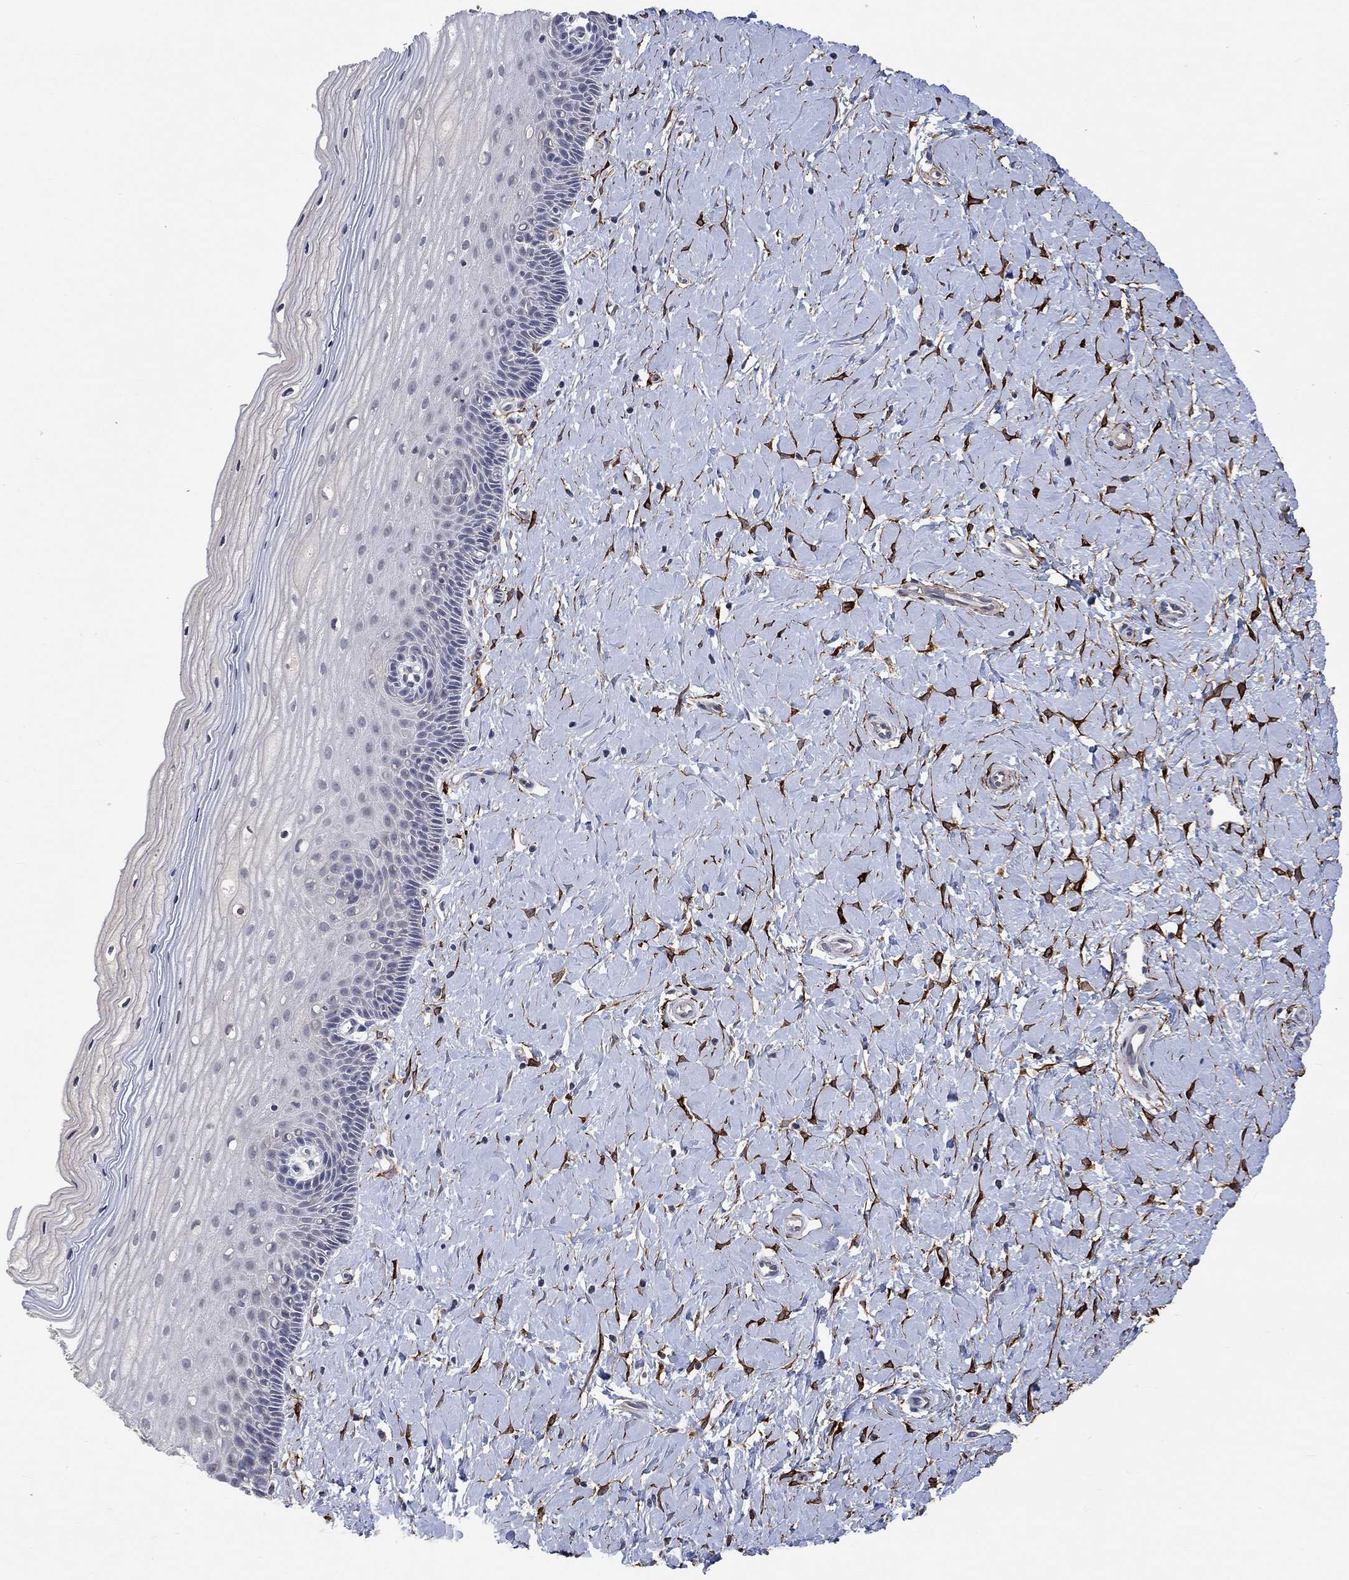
{"staining": {"intensity": "strong", "quantity": "25%-75%", "location": "cytoplasmic/membranous"}, "tissue": "cervix", "cell_type": "Glandular cells", "image_type": "normal", "snomed": [{"axis": "morphology", "description": "Normal tissue, NOS"}, {"axis": "topography", "description": "Cervix"}], "caption": "Immunohistochemical staining of unremarkable human cervix shows 25%-75% levels of strong cytoplasmic/membranous protein expression in about 25%-75% of glandular cells. (DAB (3,3'-diaminobenzidine) = brown stain, brightfield microscopy at high magnification).", "gene": "TGM2", "patient": {"sex": "female", "age": 37}}